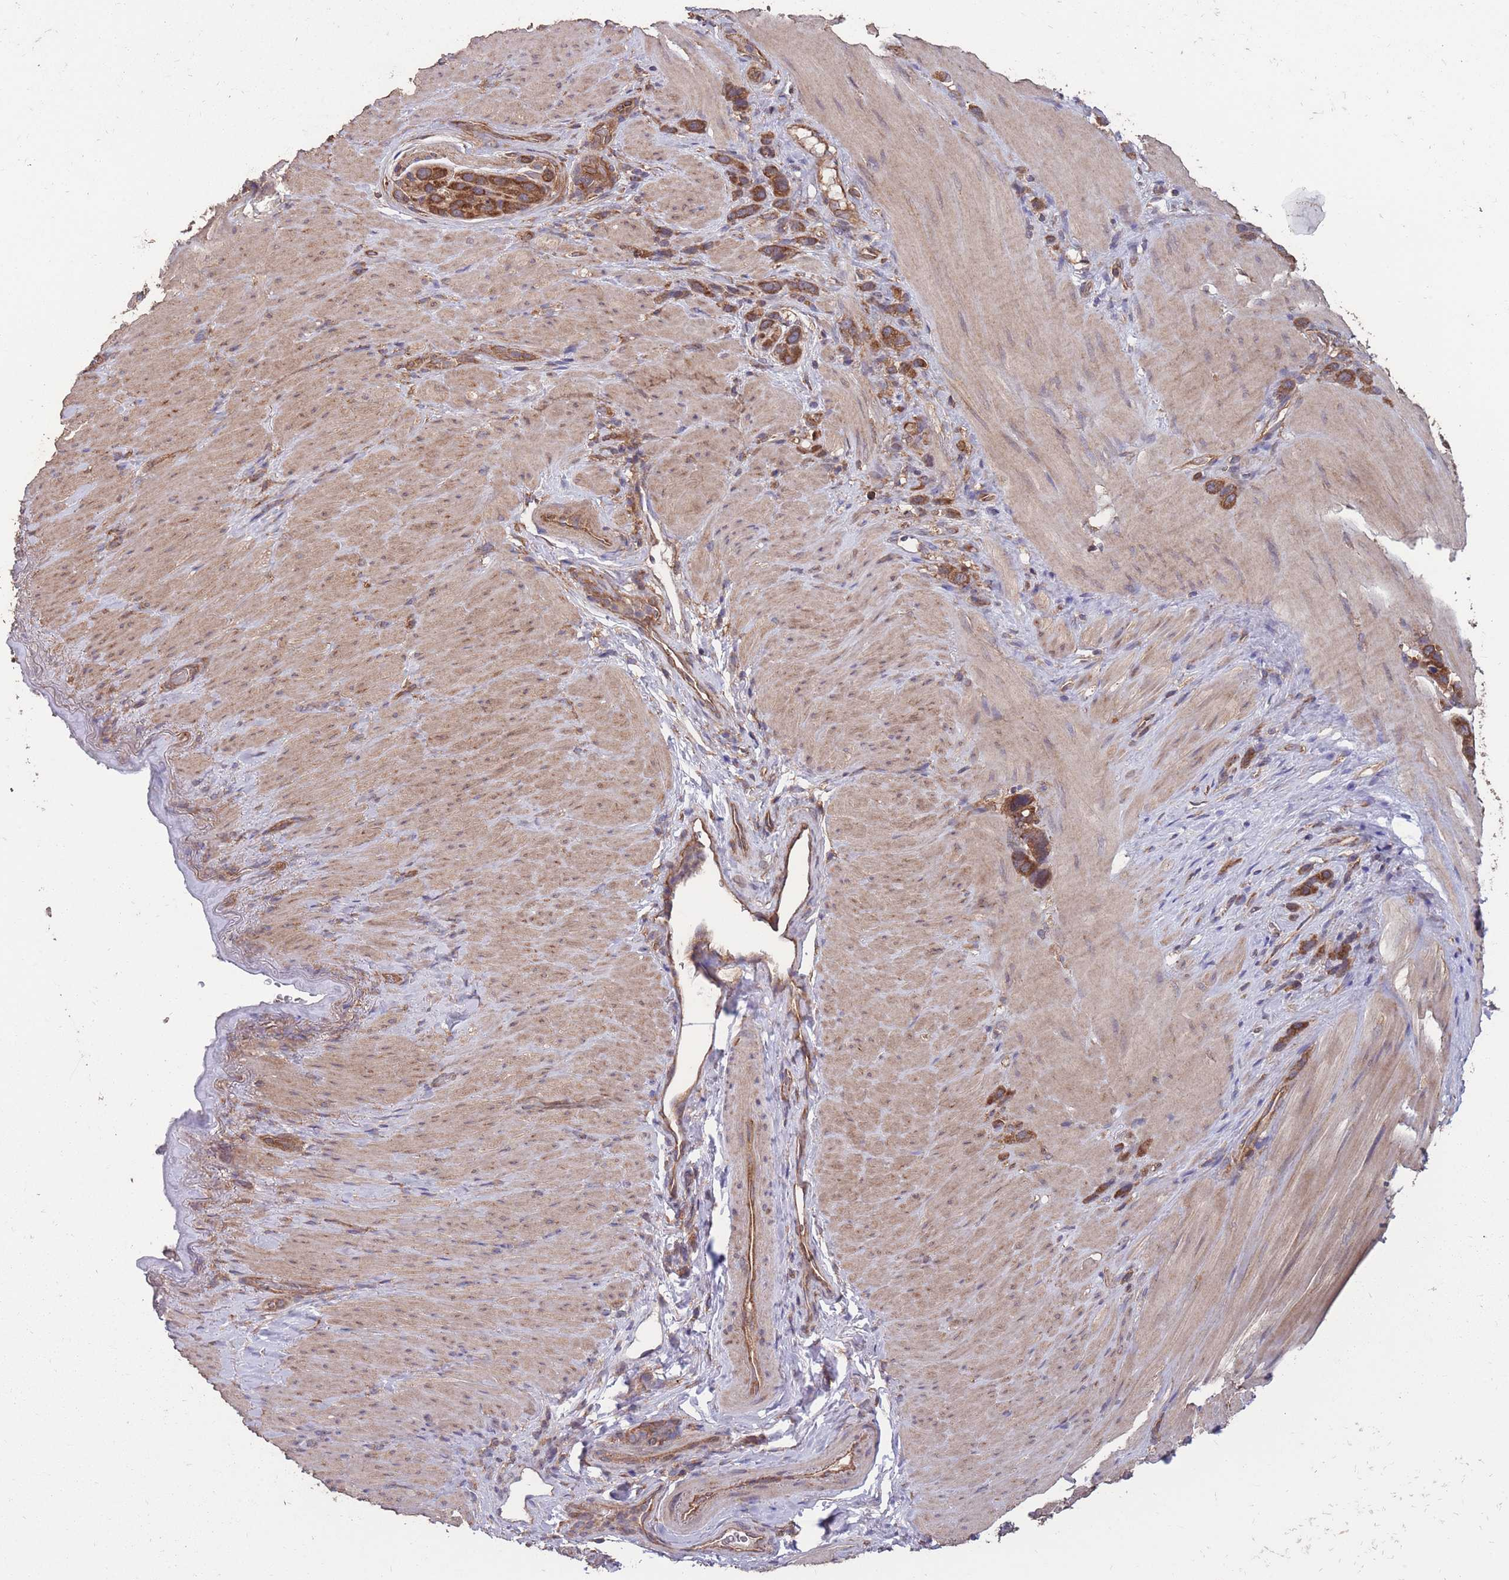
{"staining": {"intensity": "strong", "quantity": ">75%", "location": "cytoplasmic/membranous"}, "tissue": "stomach cancer", "cell_type": "Tumor cells", "image_type": "cancer", "snomed": [{"axis": "morphology", "description": "Adenocarcinoma, NOS"}, {"axis": "topography", "description": "Stomach"}], "caption": "Protein analysis of stomach cancer (adenocarcinoma) tissue shows strong cytoplasmic/membranous staining in about >75% of tumor cells. The staining was performed using DAB (3,3'-diaminobenzidine), with brown indicating positive protein expression. Nuclei are stained blue with hematoxylin.", "gene": "ZPR1", "patient": {"sex": "female", "age": 65}}